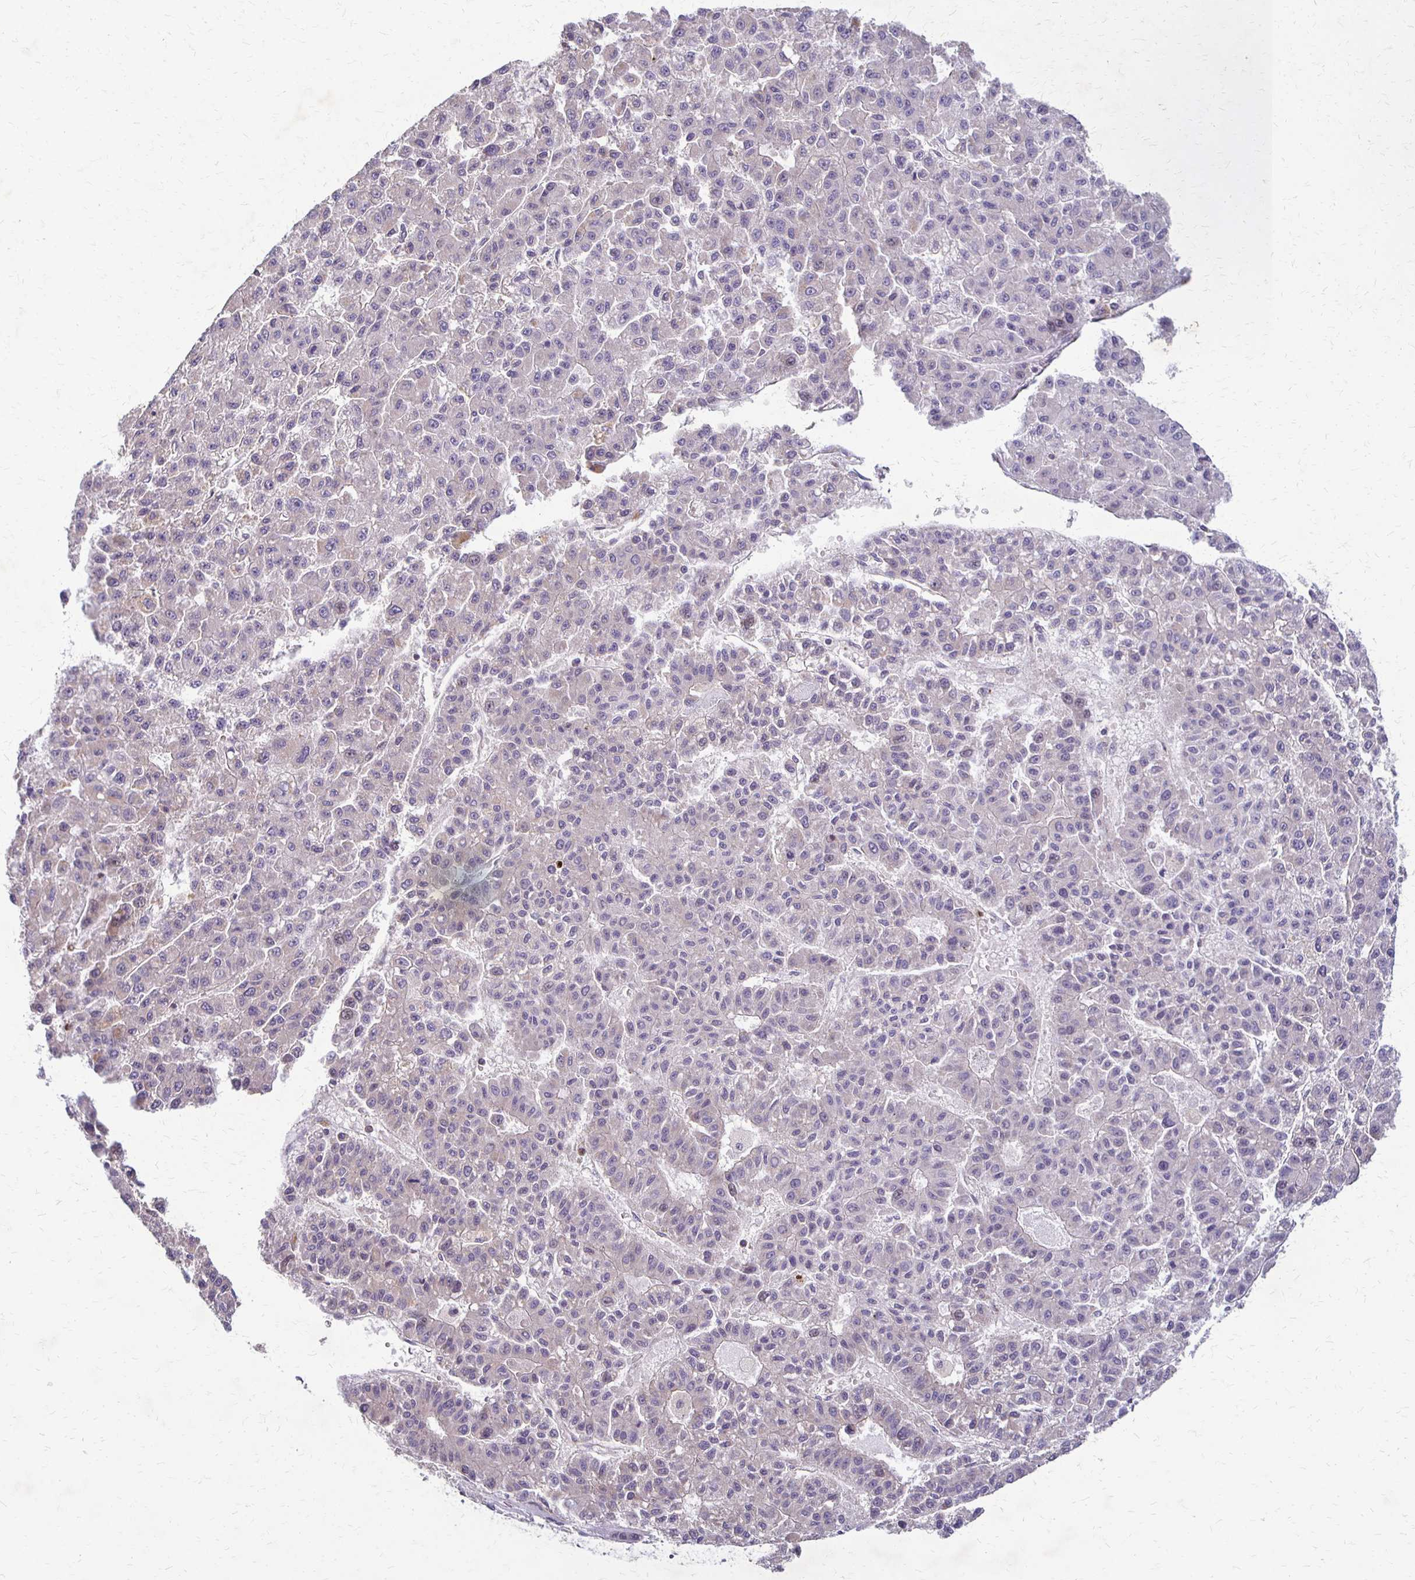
{"staining": {"intensity": "negative", "quantity": "none", "location": "none"}, "tissue": "liver cancer", "cell_type": "Tumor cells", "image_type": "cancer", "snomed": [{"axis": "morphology", "description": "Carcinoma, Hepatocellular, NOS"}, {"axis": "topography", "description": "Liver"}], "caption": "High power microscopy photomicrograph of an IHC image of liver cancer, revealing no significant positivity in tumor cells.", "gene": "EIF4EBP2", "patient": {"sex": "male", "age": 70}}